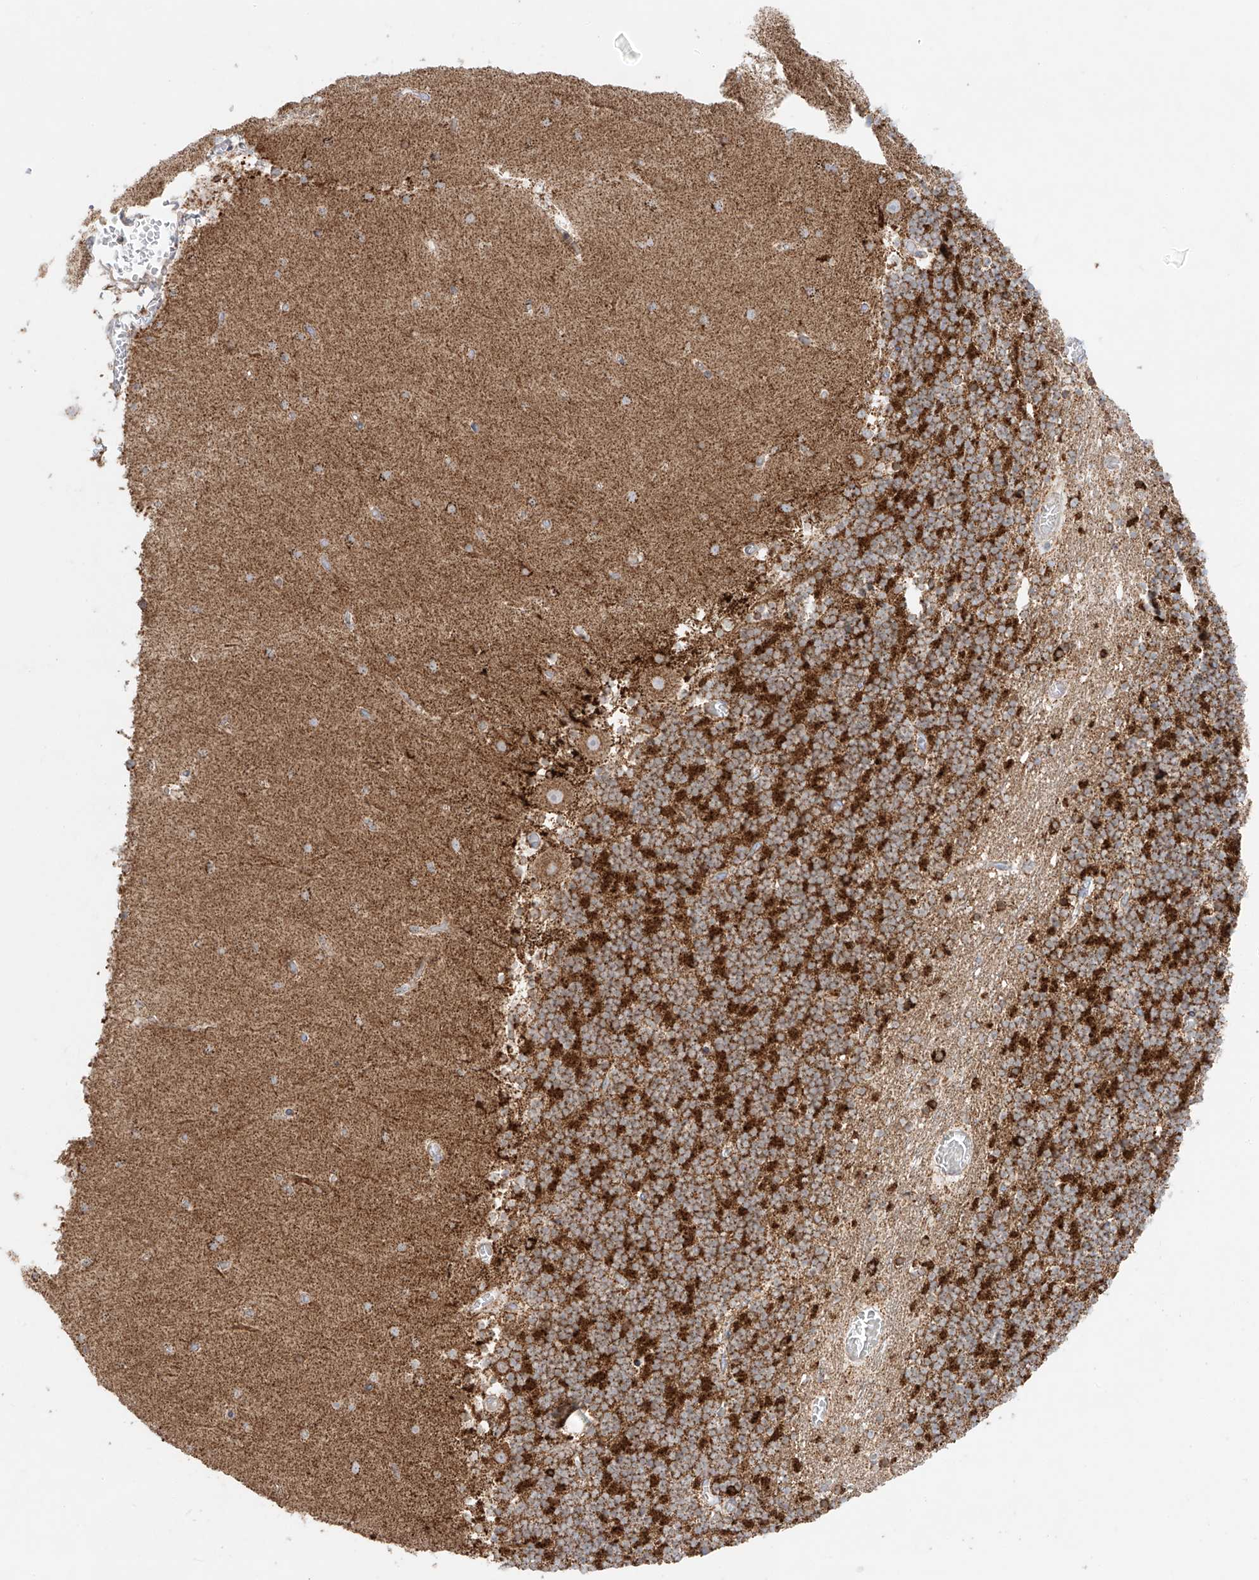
{"staining": {"intensity": "moderate", "quantity": ">75%", "location": "cytoplasmic/membranous"}, "tissue": "cerebellum", "cell_type": "Cells in granular layer", "image_type": "normal", "snomed": [{"axis": "morphology", "description": "Normal tissue, NOS"}, {"axis": "topography", "description": "Cerebellum"}], "caption": "Moderate cytoplasmic/membranous protein expression is appreciated in about >75% of cells in granular layer in cerebellum. (Stains: DAB (3,3'-diaminobenzidine) in brown, nuclei in blue, Microscopy: brightfield microscopy at high magnification).", "gene": "COLGALT2", "patient": {"sex": "female", "age": 28}}